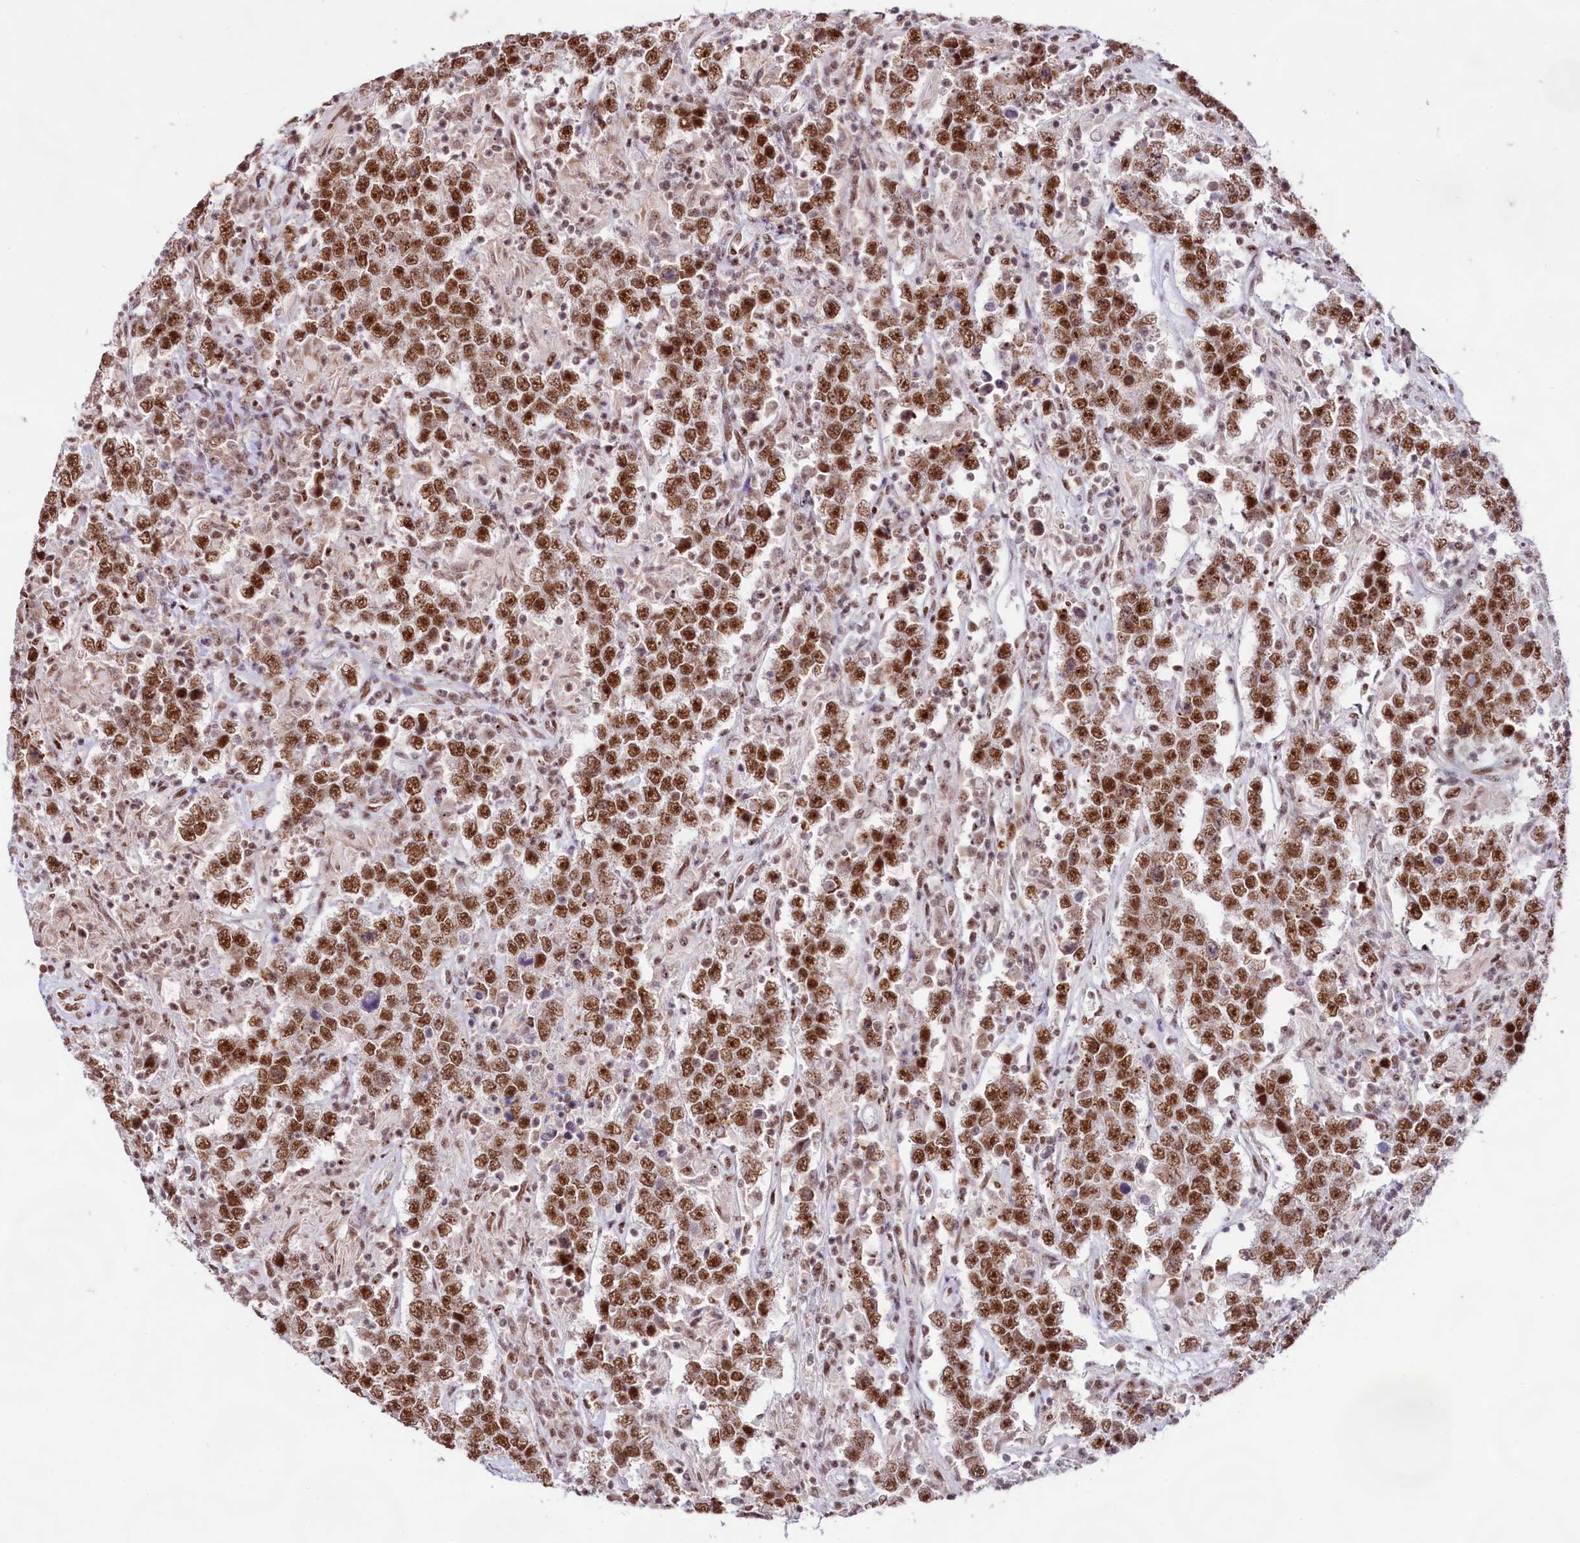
{"staining": {"intensity": "moderate", "quantity": ">75%", "location": "nuclear"}, "tissue": "testis cancer", "cell_type": "Tumor cells", "image_type": "cancer", "snomed": [{"axis": "morphology", "description": "Normal tissue, NOS"}, {"axis": "morphology", "description": "Urothelial carcinoma, High grade"}, {"axis": "morphology", "description": "Seminoma, NOS"}, {"axis": "morphology", "description": "Carcinoma, Embryonal, NOS"}, {"axis": "topography", "description": "Urinary bladder"}, {"axis": "topography", "description": "Testis"}], "caption": "Moderate nuclear staining for a protein is appreciated in approximately >75% of tumor cells of testis cancer using immunohistochemistry.", "gene": "HIRA", "patient": {"sex": "male", "age": 41}}